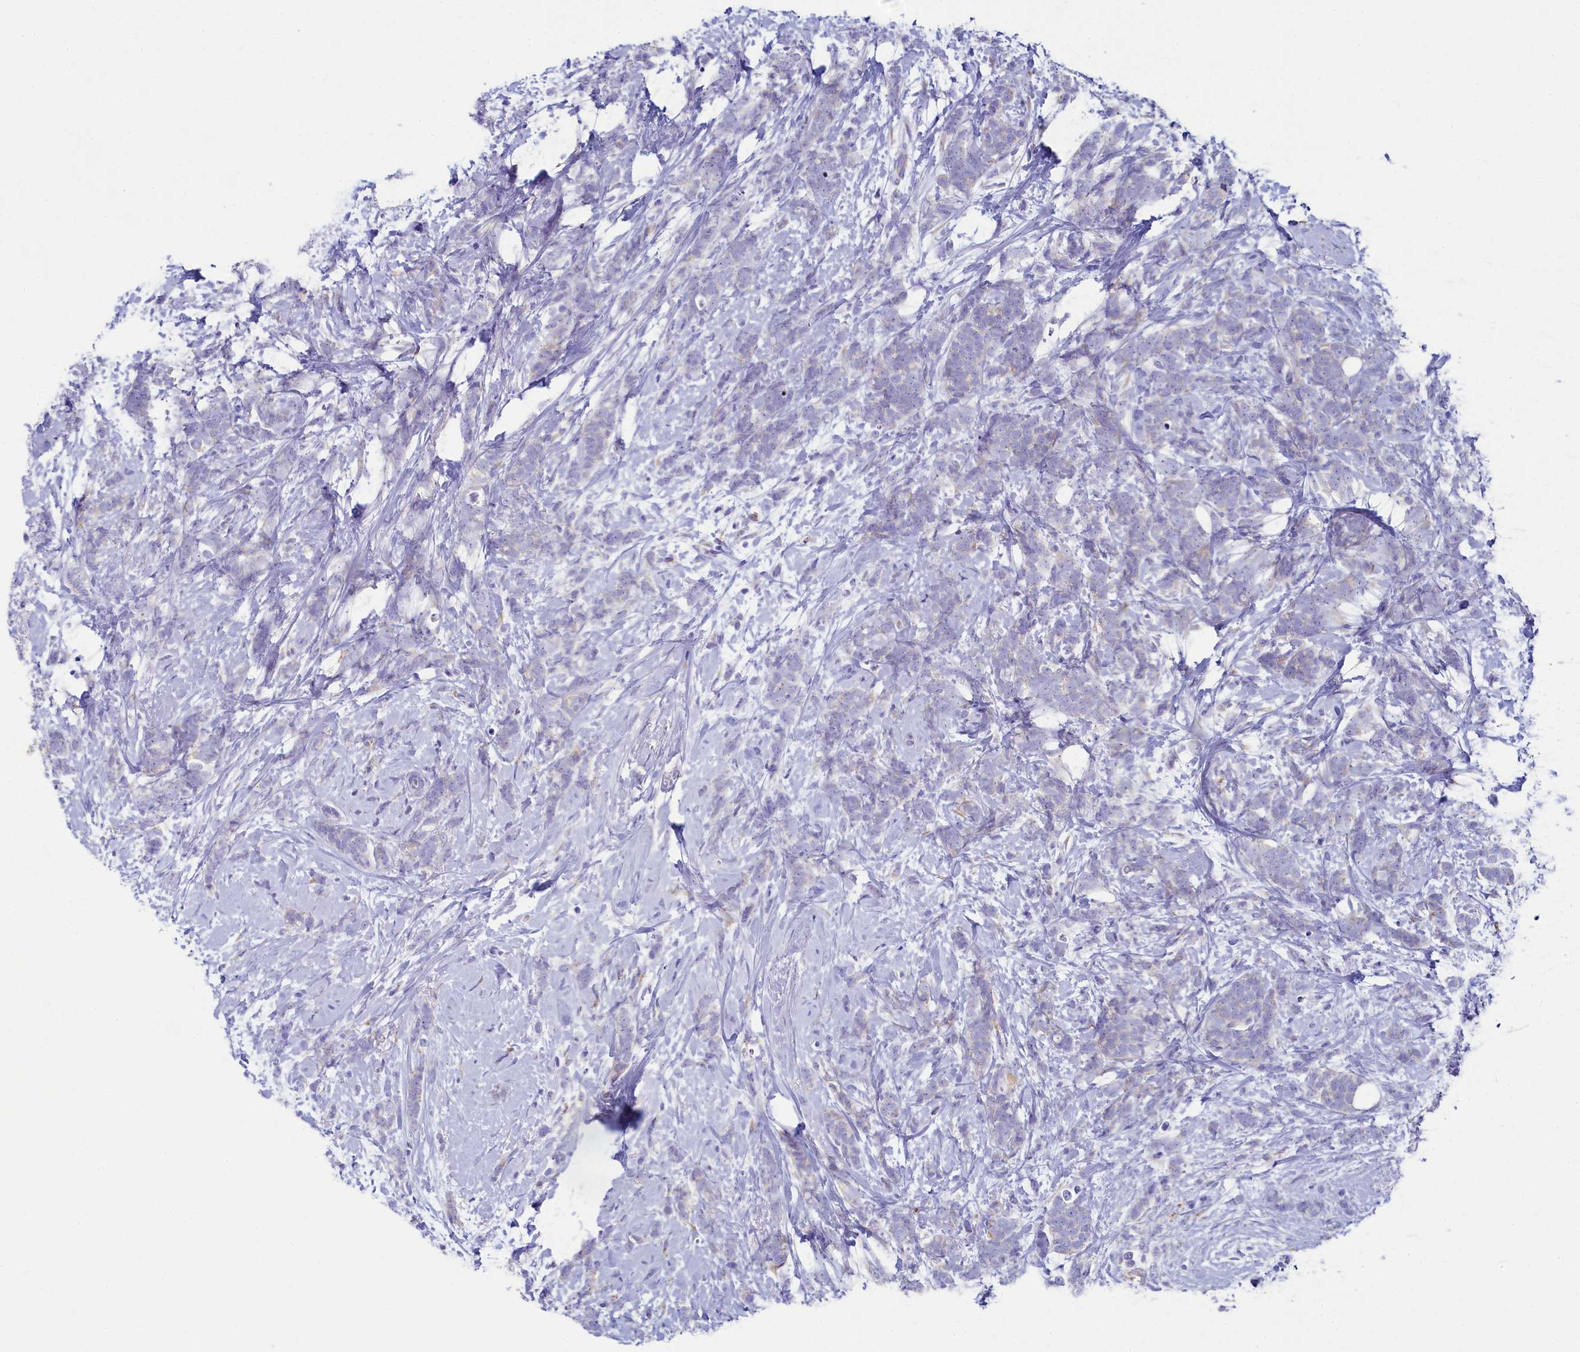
{"staining": {"intensity": "negative", "quantity": "none", "location": "none"}, "tissue": "breast cancer", "cell_type": "Tumor cells", "image_type": "cancer", "snomed": [{"axis": "morphology", "description": "Lobular carcinoma"}, {"axis": "topography", "description": "Breast"}], "caption": "IHC of breast cancer demonstrates no positivity in tumor cells. (Brightfield microscopy of DAB (3,3'-diaminobenzidine) IHC at high magnification).", "gene": "SKA3", "patient": {"sex": "female", "age": 58}}